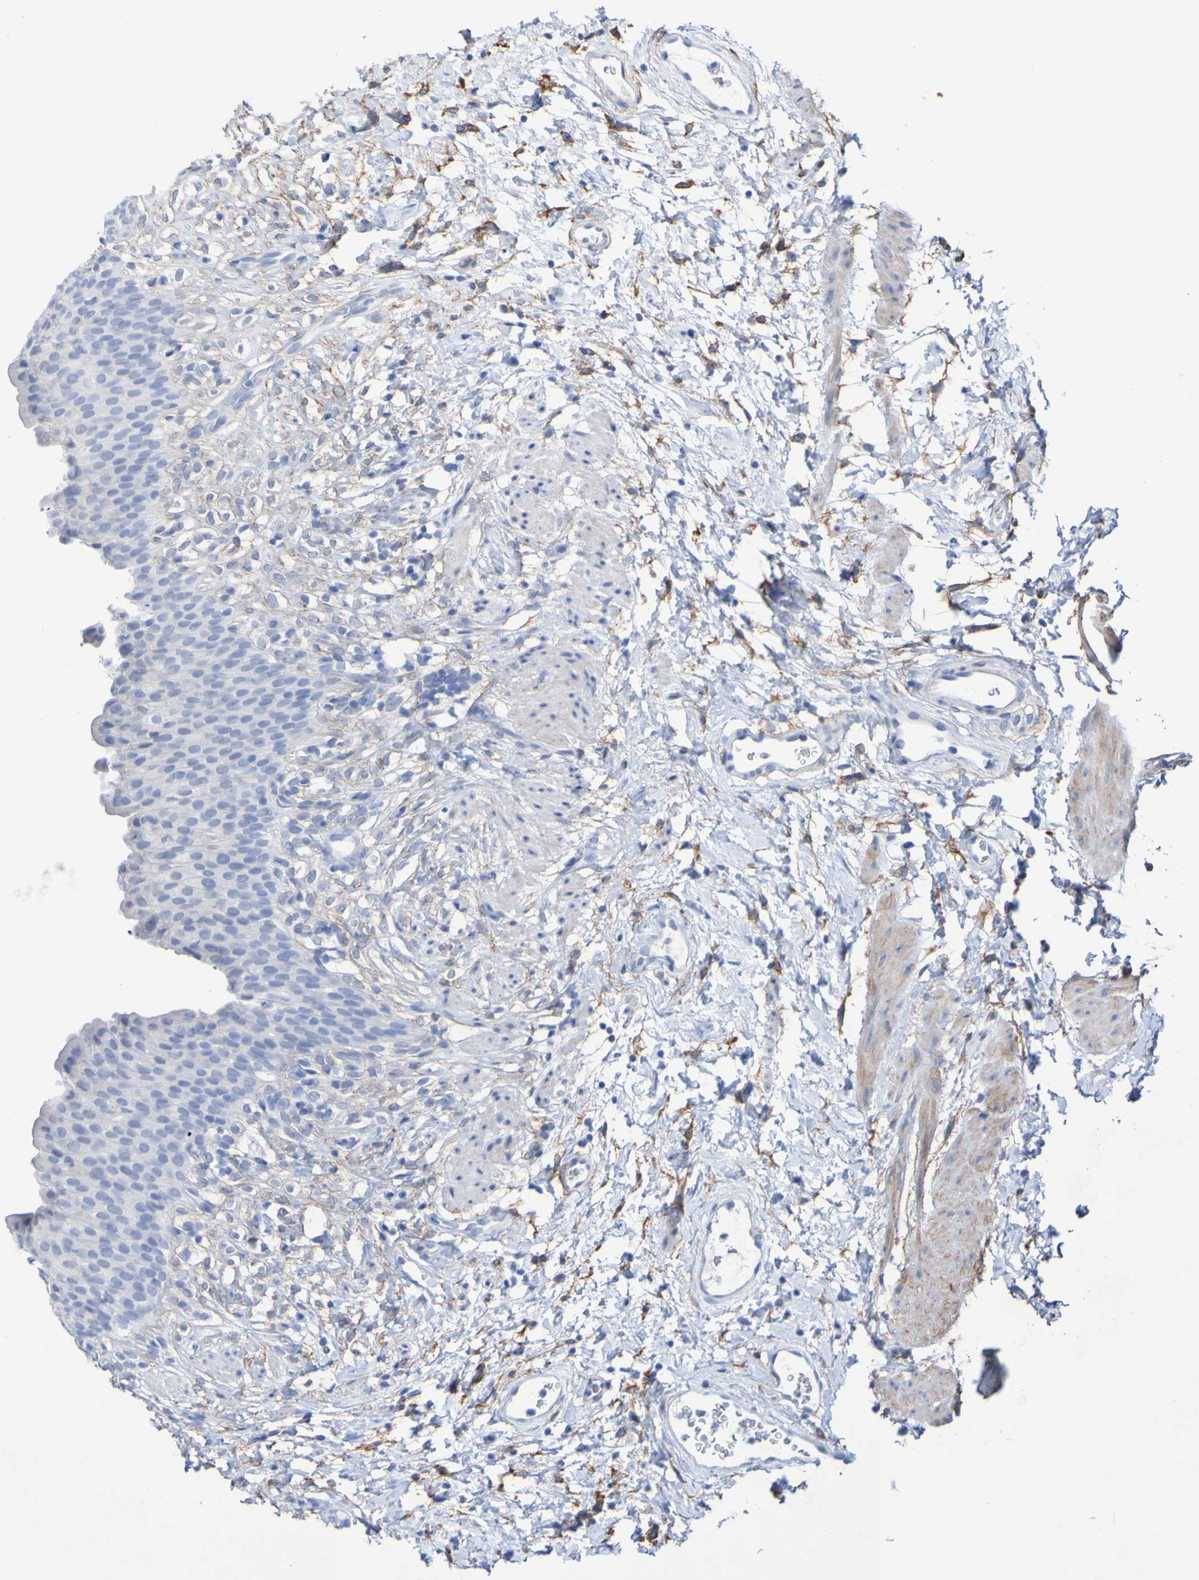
{"staining": {"intensity": "negative", "quantity": "none", "location": "none"}, "tissue": "urinary bladder", "cell_type": "Urothelial cells", "image_type": "normal", "snomed": [{"axis": "morphology", "description": "Normal tissue, NOS"}, {"axis": "topography", "description": "Urinary bladder"}], "caption": "A photomicrograph of urinary bladder stained for a protein demonstrates no brown staining in urothelial cells.", "gene": "SGCB", "patient": {"sex": "female", "age": 79}}